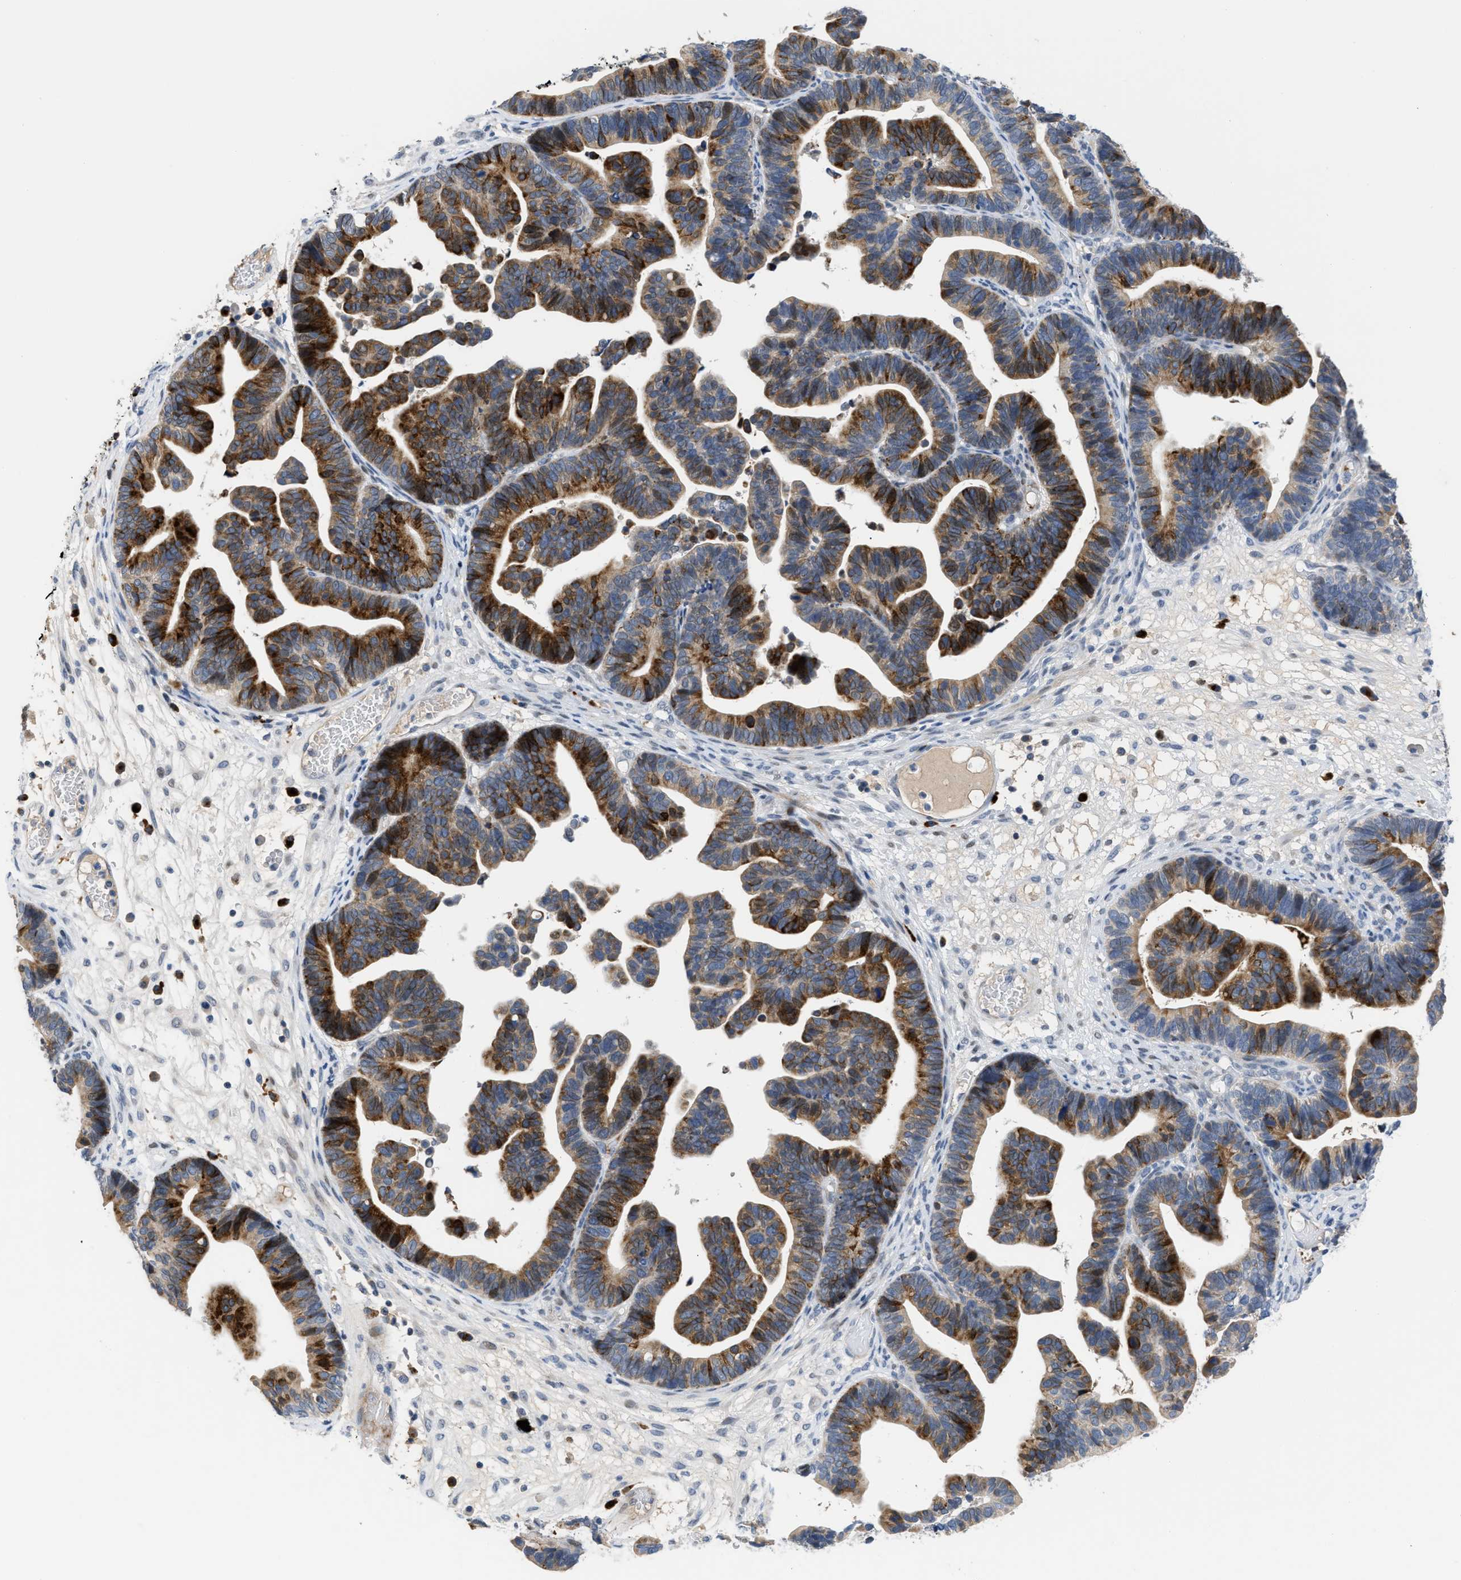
{"staining": {"intensity": "strong", "quantity": "25%-75%", "location": "cytoplasmic/membranous"}, "tissue": "ovarian cancer", "cell_type": "Tumor cells", "image_type": "cancer", "snomed": [{"axis": "morphology", "description": "Cystadenocarcinoma, serous, NOS"}, {"axis": "topography", "description": "Ovary"}], "caption": "Ovarian cancer (serous cystadenocarcinoma) was stained to show a protein in brown. There is high levels of strong cytoplasmic/membranous expression in approximately 25%-75% of tumor cells. The staining was performed using DAB to visualize the protein expression in brown, while the nuclei were stained in blue with hematoxylin (Magnification: 20x).", "gene": "OR9K2", "patient": {"sex": "female", "age": 56}}